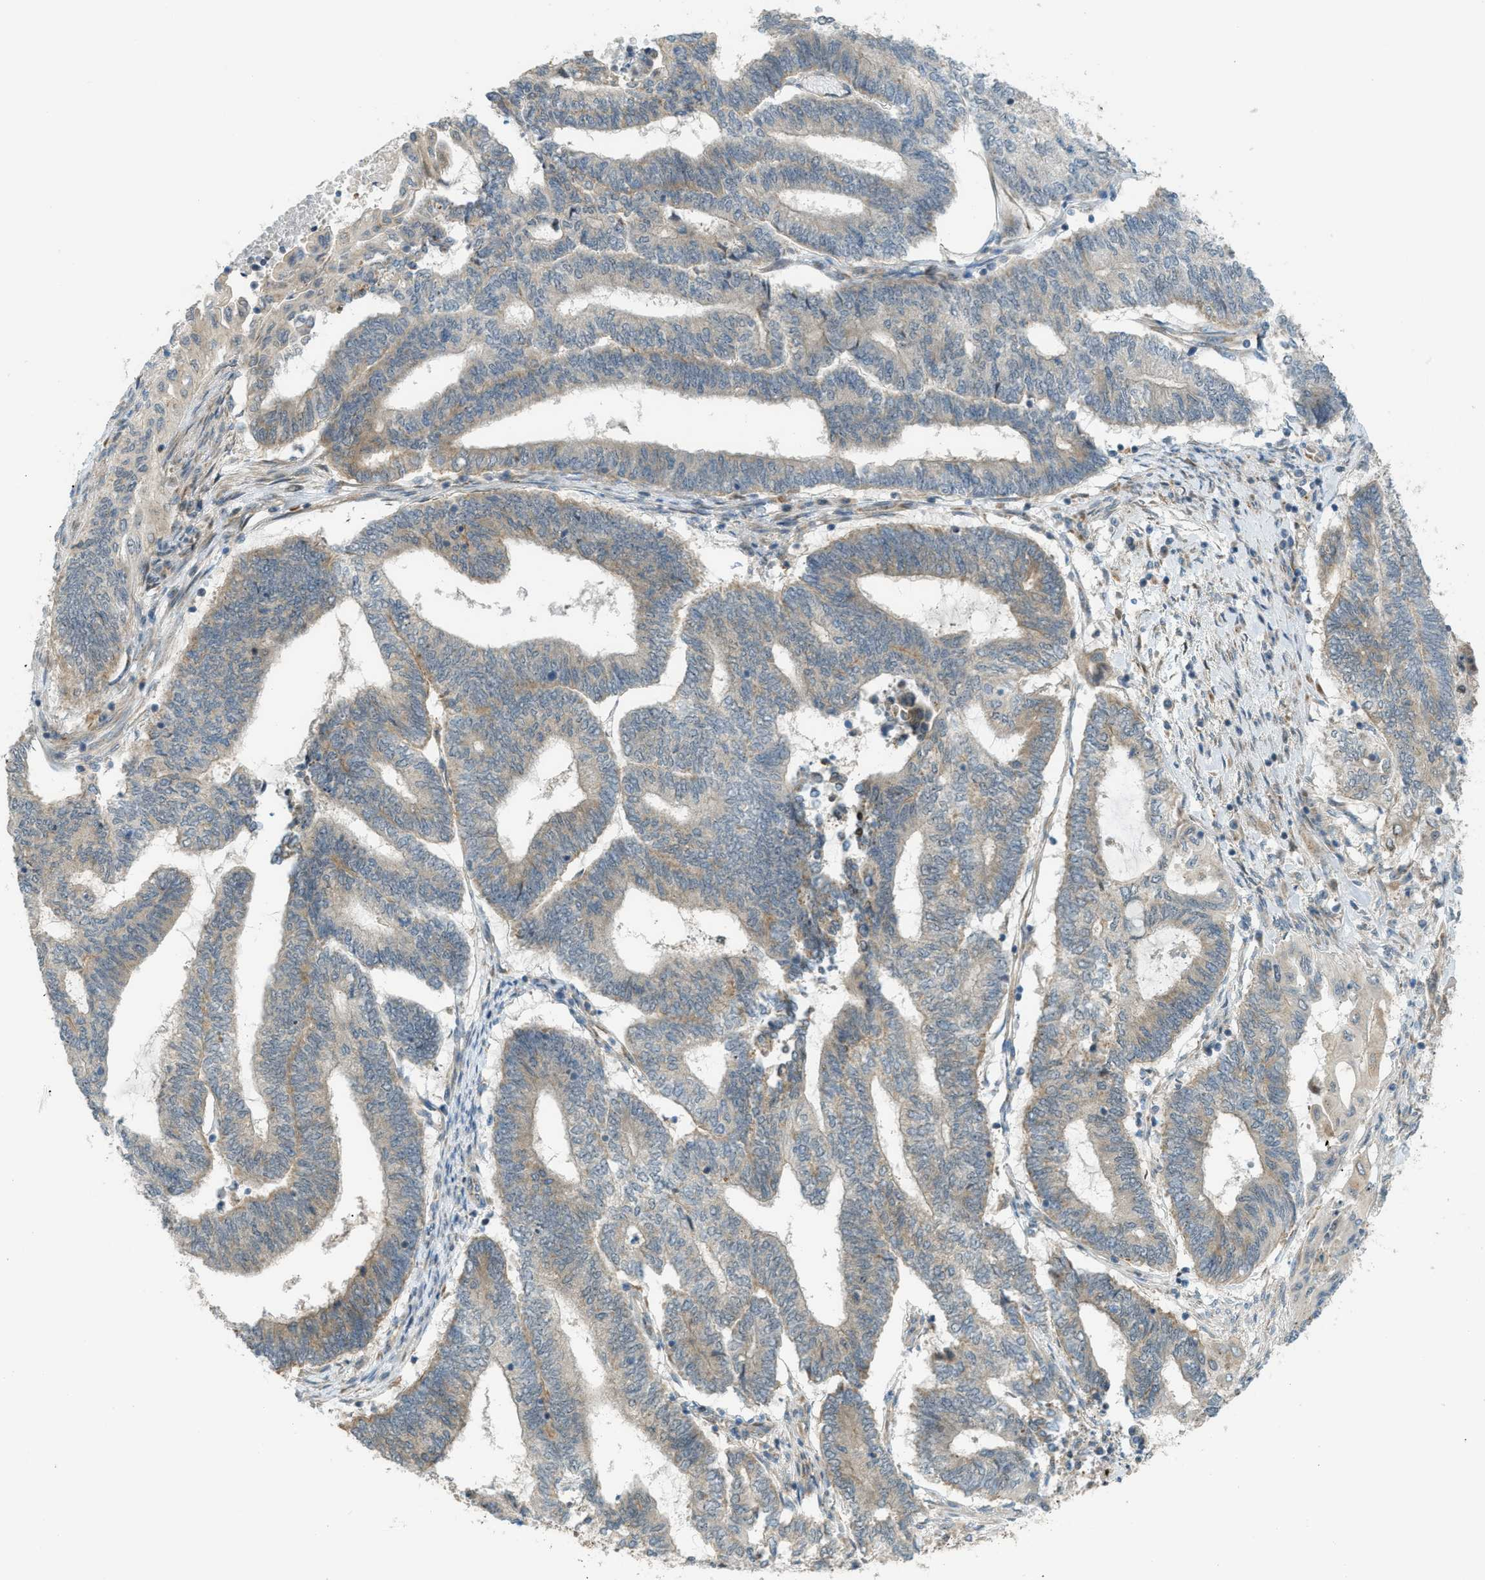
{"staining": {"intensity": "weak", "quantity": "25%-75%", "location": "cytoplasmic/membranous"}, "tissue": "endometrial cancer", "cell_type": "Tumor cells", "image_type": "cancer", "snomed": [{"axis": "morphology", "description": "Adenocarcinoma, NOS"}, {"axis": "topography", "description": "Uterus"}, {"axis": "topography", "description": "Endometrium"}], "caption": "Immunohistochemical staining of endometrial cancer (adenocarcinoma) shows weak cytoplasmic/membranous protein expression in about 25%-75% of tumor cells. The protein is shown in brown color, while the nuclei are stained blue.", "gene": "CCDC186", "patient": {"sex": "female", "age": 70}}